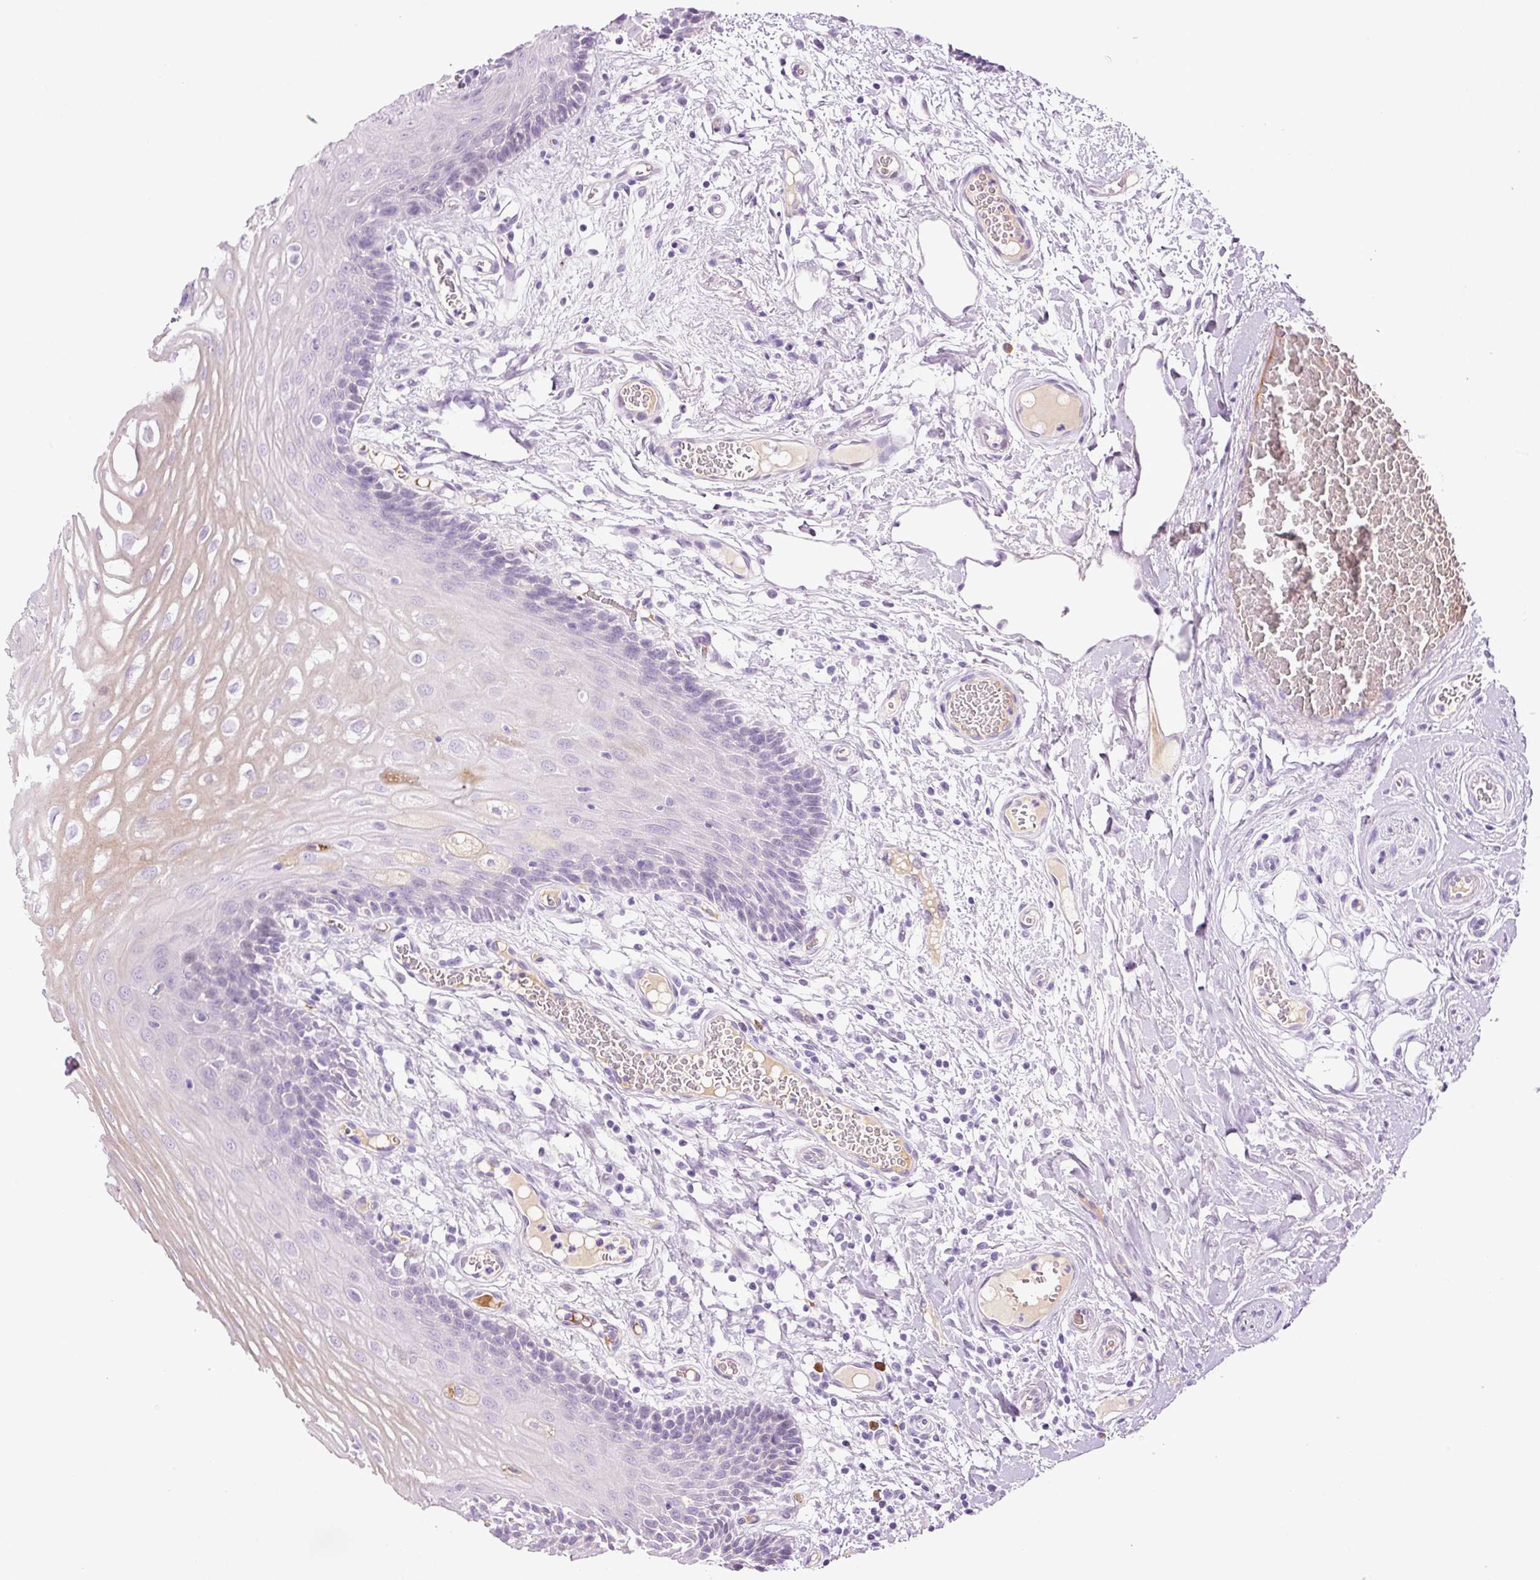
{"staining": {"intensity": "negative", "quantity": "none", "location": "none"}, "tissue": "oral mucosa", "cell_type": "Squamous epithelial cells", "image_type": "normal", "snomed": [{"axis": "morphology", "description": "Normal tissue, NOS"}, {"axis": "topography", "description": "Oral tissue"}, {"axis": "topography", "description": "Tounge, NOS"}], "caption": "IHC histopathology image of normal oral mucosa: human oral mucosa stained with DAB displays no significant protein staining in squamous epithelial cells. (Immunohistochemistry (ihc), brightfield microscopy, high magnification).", "gene": "KLF1", "patient": {"sex": "female", "age": 60}}